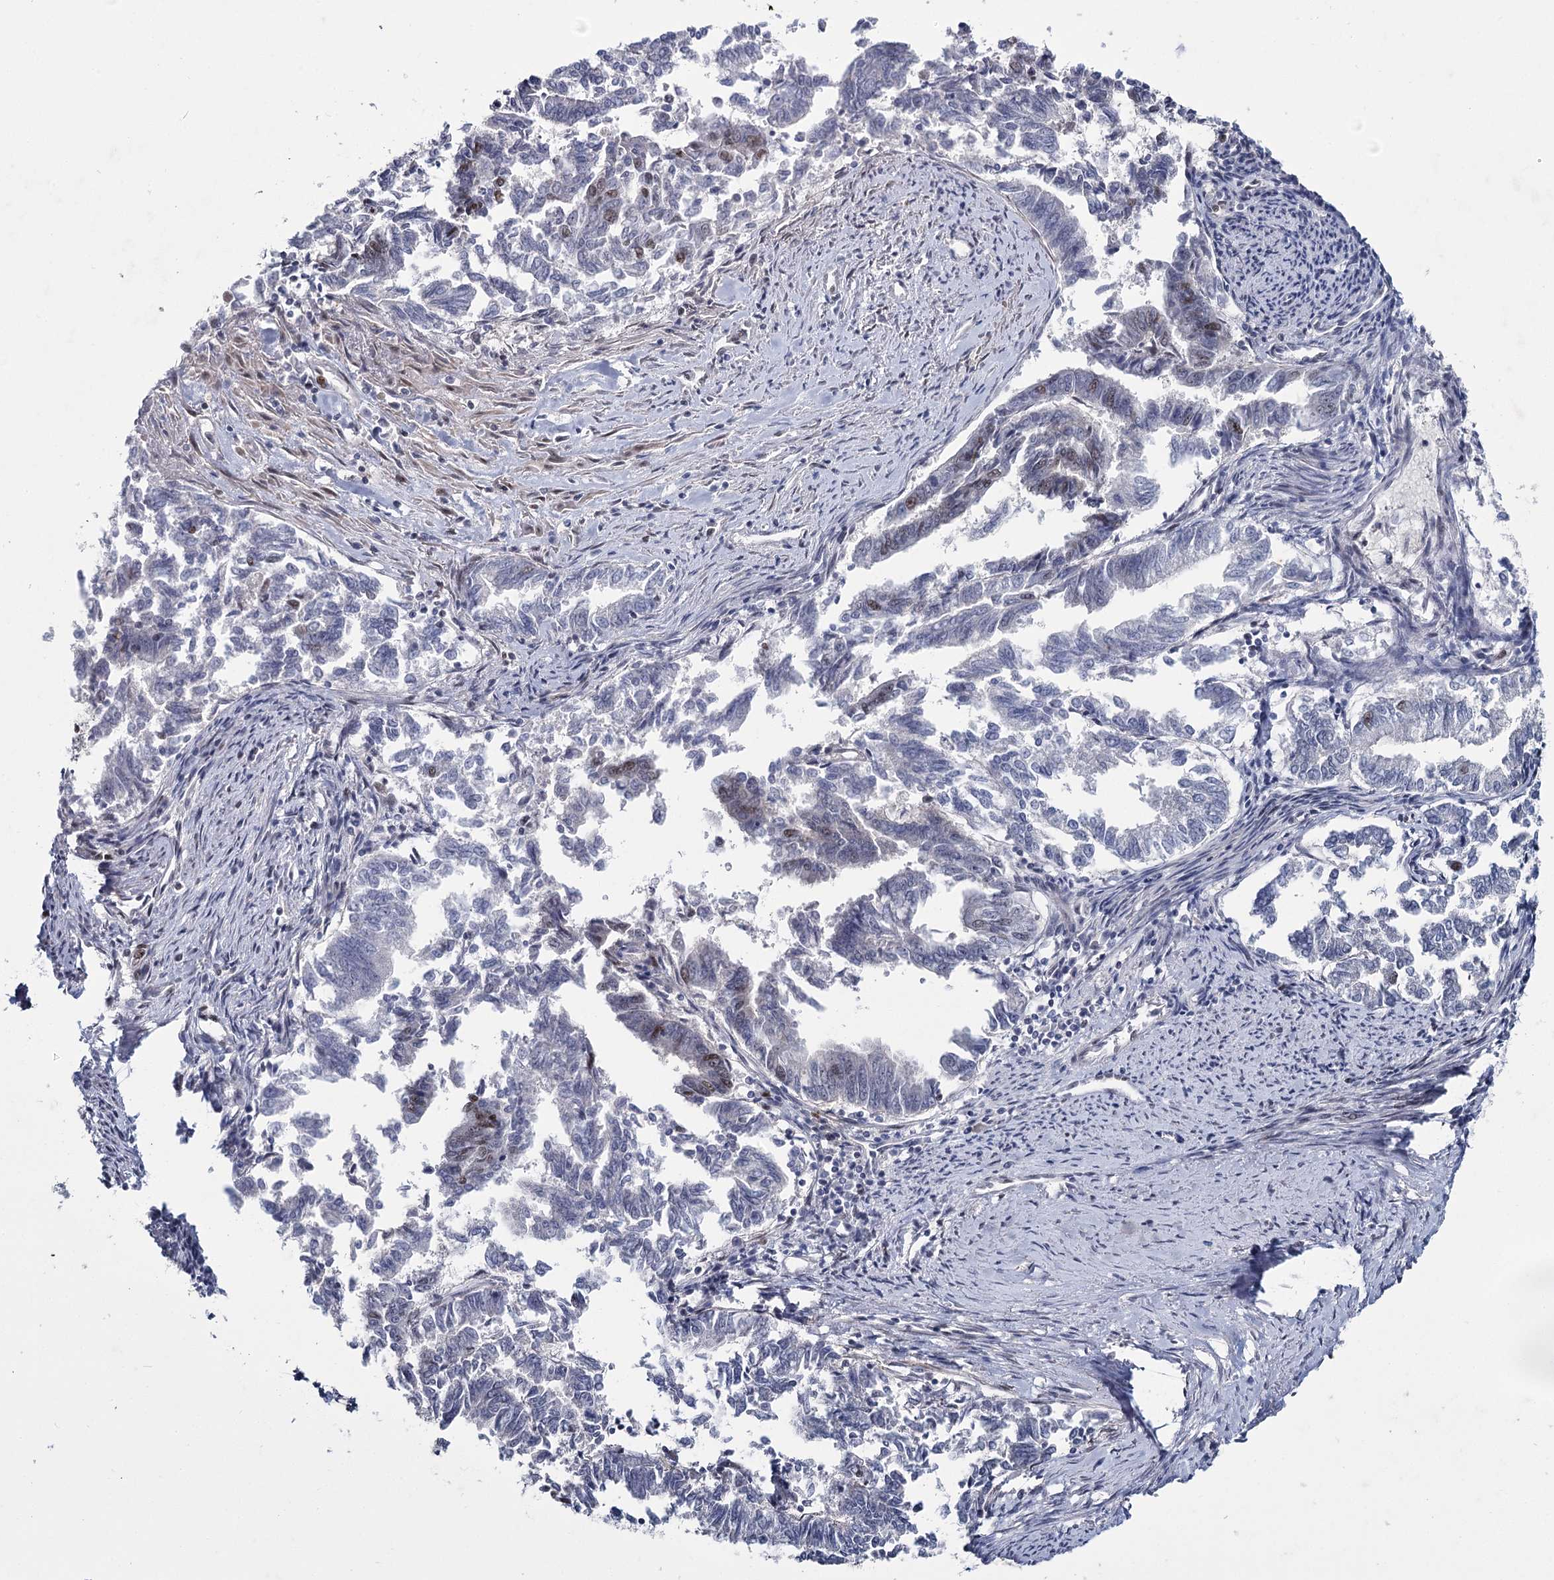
{"staining": {"intensity": "moderate", "quantity": "<25%", "location": "nuclear"}, "tissue": "endometrial cancer", "cell_type": "Tumor cells", "image_type": "cancer", "snomed": [{"axis": "morphology", "description": "Adenocarcinoma, NOS"}, {"axis": "topography", "description": "Endometrium"}], "caption": "Protein analysis of endometrial adenocarcinoma tissue demonstrates moderate nuclear positivity in about <25% of tumor cells. The staining was performed using DAB, with brown indicating positive protein expression. Nuclei are stained blue with hematoxylin.", "gene": "SCAF8", "patient": {"sex": "female", "age": 79}}